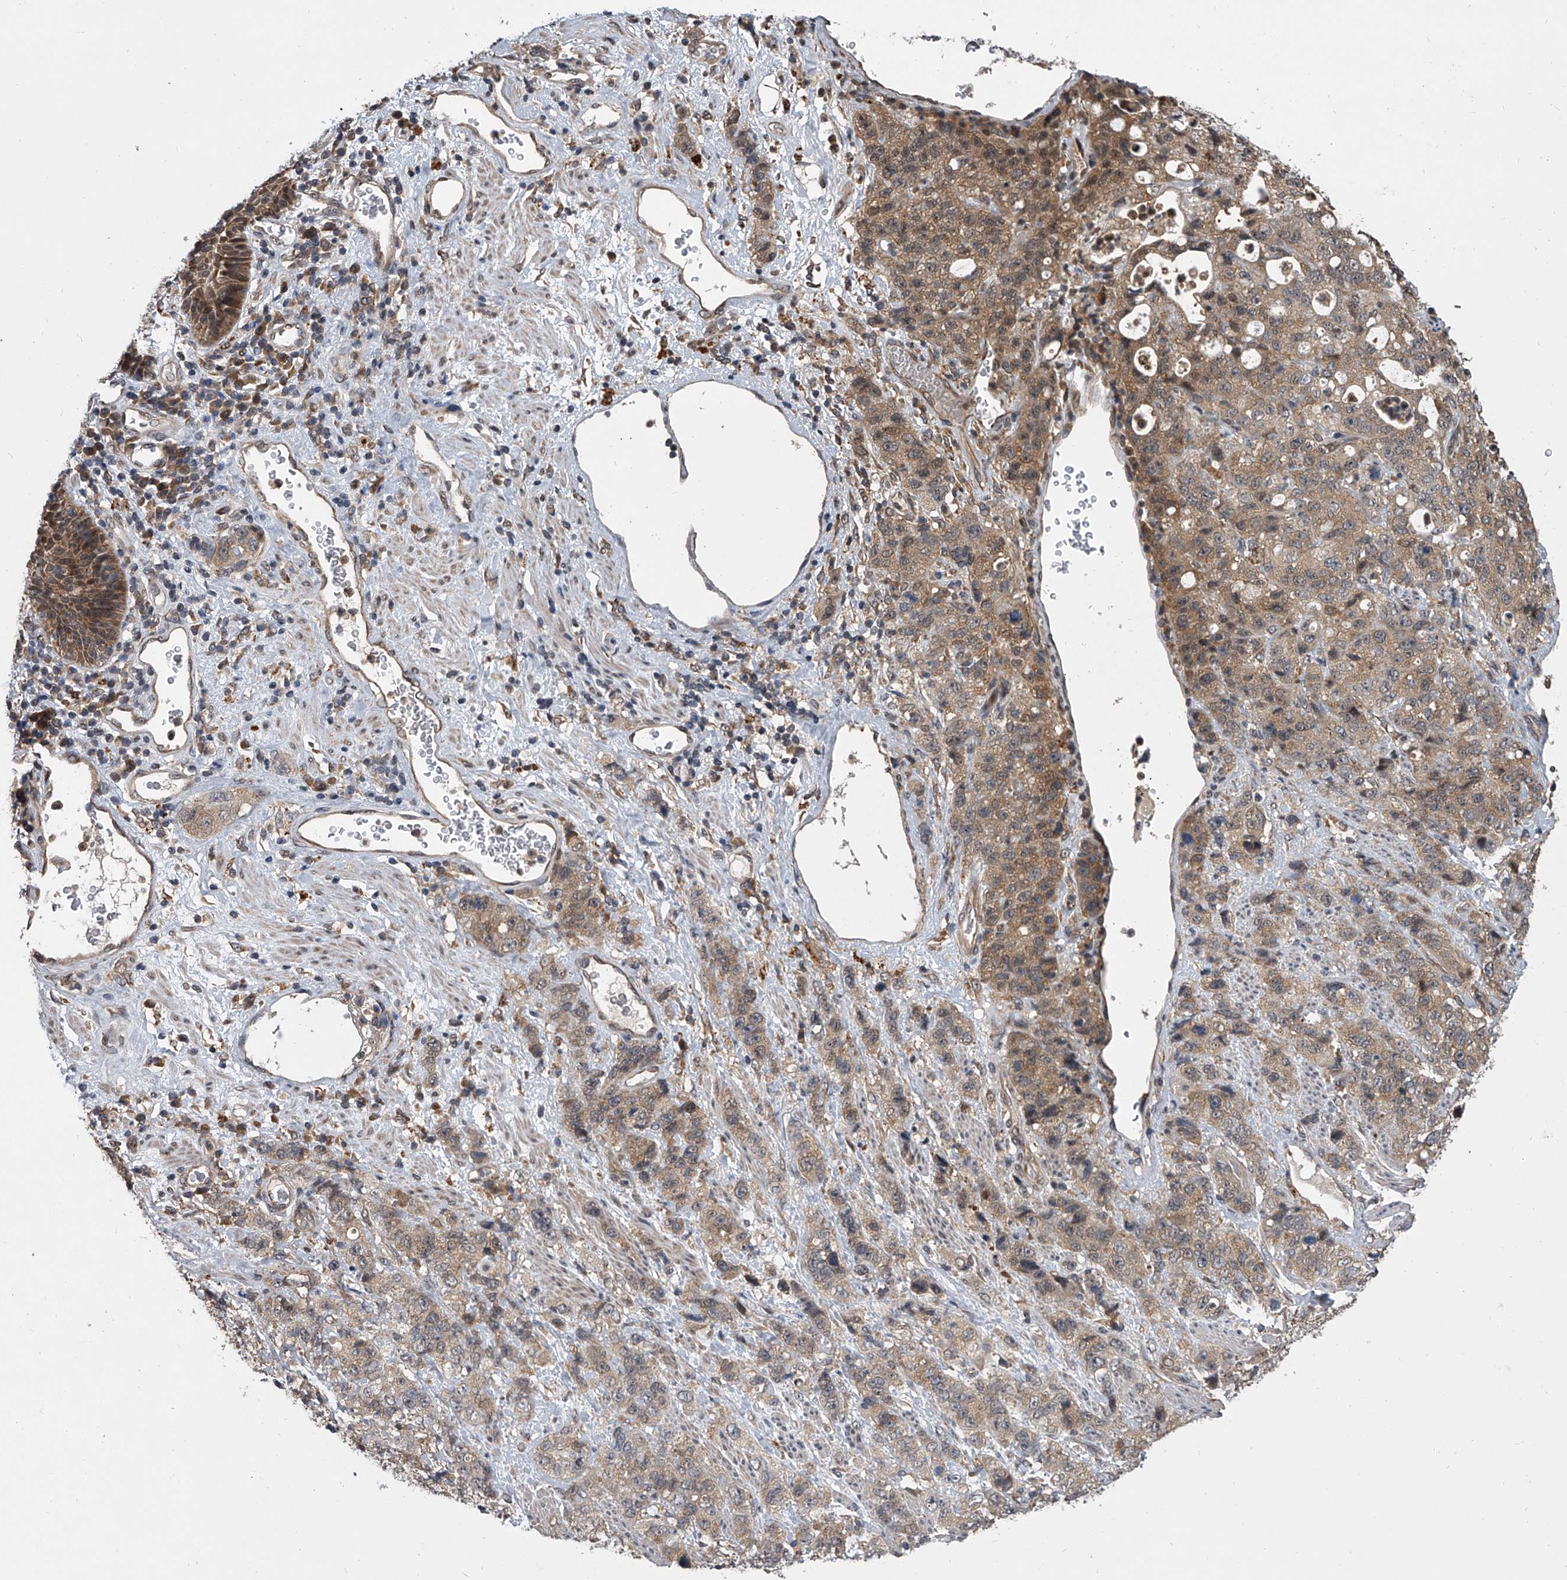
{"staining": {"intensity": "moderate", "quantity": ">75%", "location": "cytoplasmic/membranous"}, "tissue": "stomach cancer", "cell_type": "Tumor cells", "image_type": "cancer", "snomed": [{"axis": "morphology", "description": "Adenocarcinoma, NOS"}, {"axis": "topography", "description": "Stomach"}], "caption": "The image shows a brown stain indicating the presence of a protein in the cytoplasmic/membranous of tumor cells in stomach cancer. (DAB IHC, brown staining for protein, blue staining for nuclei).", "gene": "GEMIN8", "patient": {"sex": "male", "age": 48}}